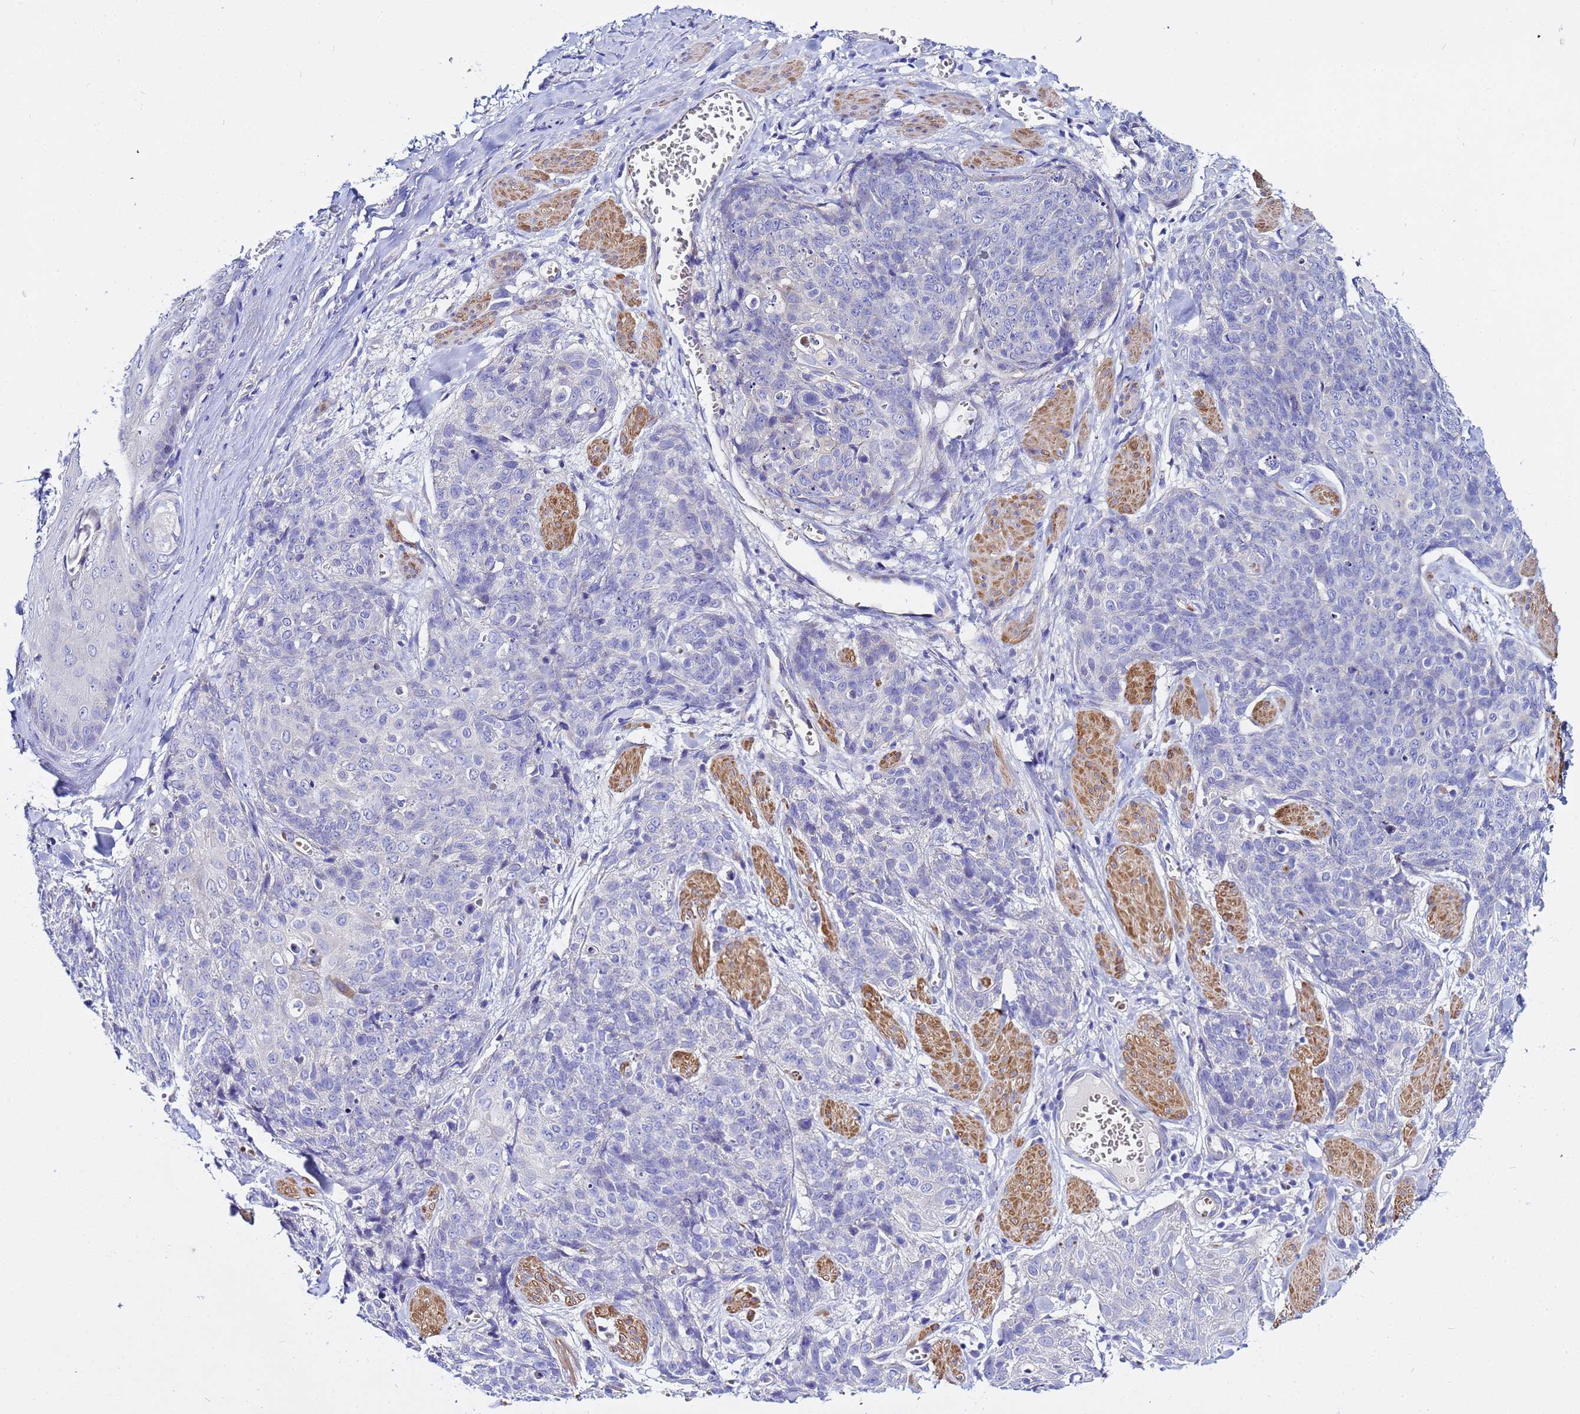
{"staining": {"intensity": "negative", "quantity": "none", "location": "none"}, "tissue": "skin cancer", "cell_type": "Tumor cells", "image_type": "cancer", "snomed": [{"axis": "morphology", "description": "Squamous cell carcinoma, NOS"}, {"axis": "topography", "description": "Skin"}, {"axis": "topography", "description": "Vulva"}], "caption": "Immunohistochemistry histopathology image of neoplastic tissue: squamous cell carcinoma (skin) stained with DAB (3,3'-diaminobenzidine) reveals no significant protein expression in tumor cells. (Immunohistochemistry, brightfield microscopy, high magnification).", "gene": "USP18", "patient": {"sex": "female", "age": 85}}